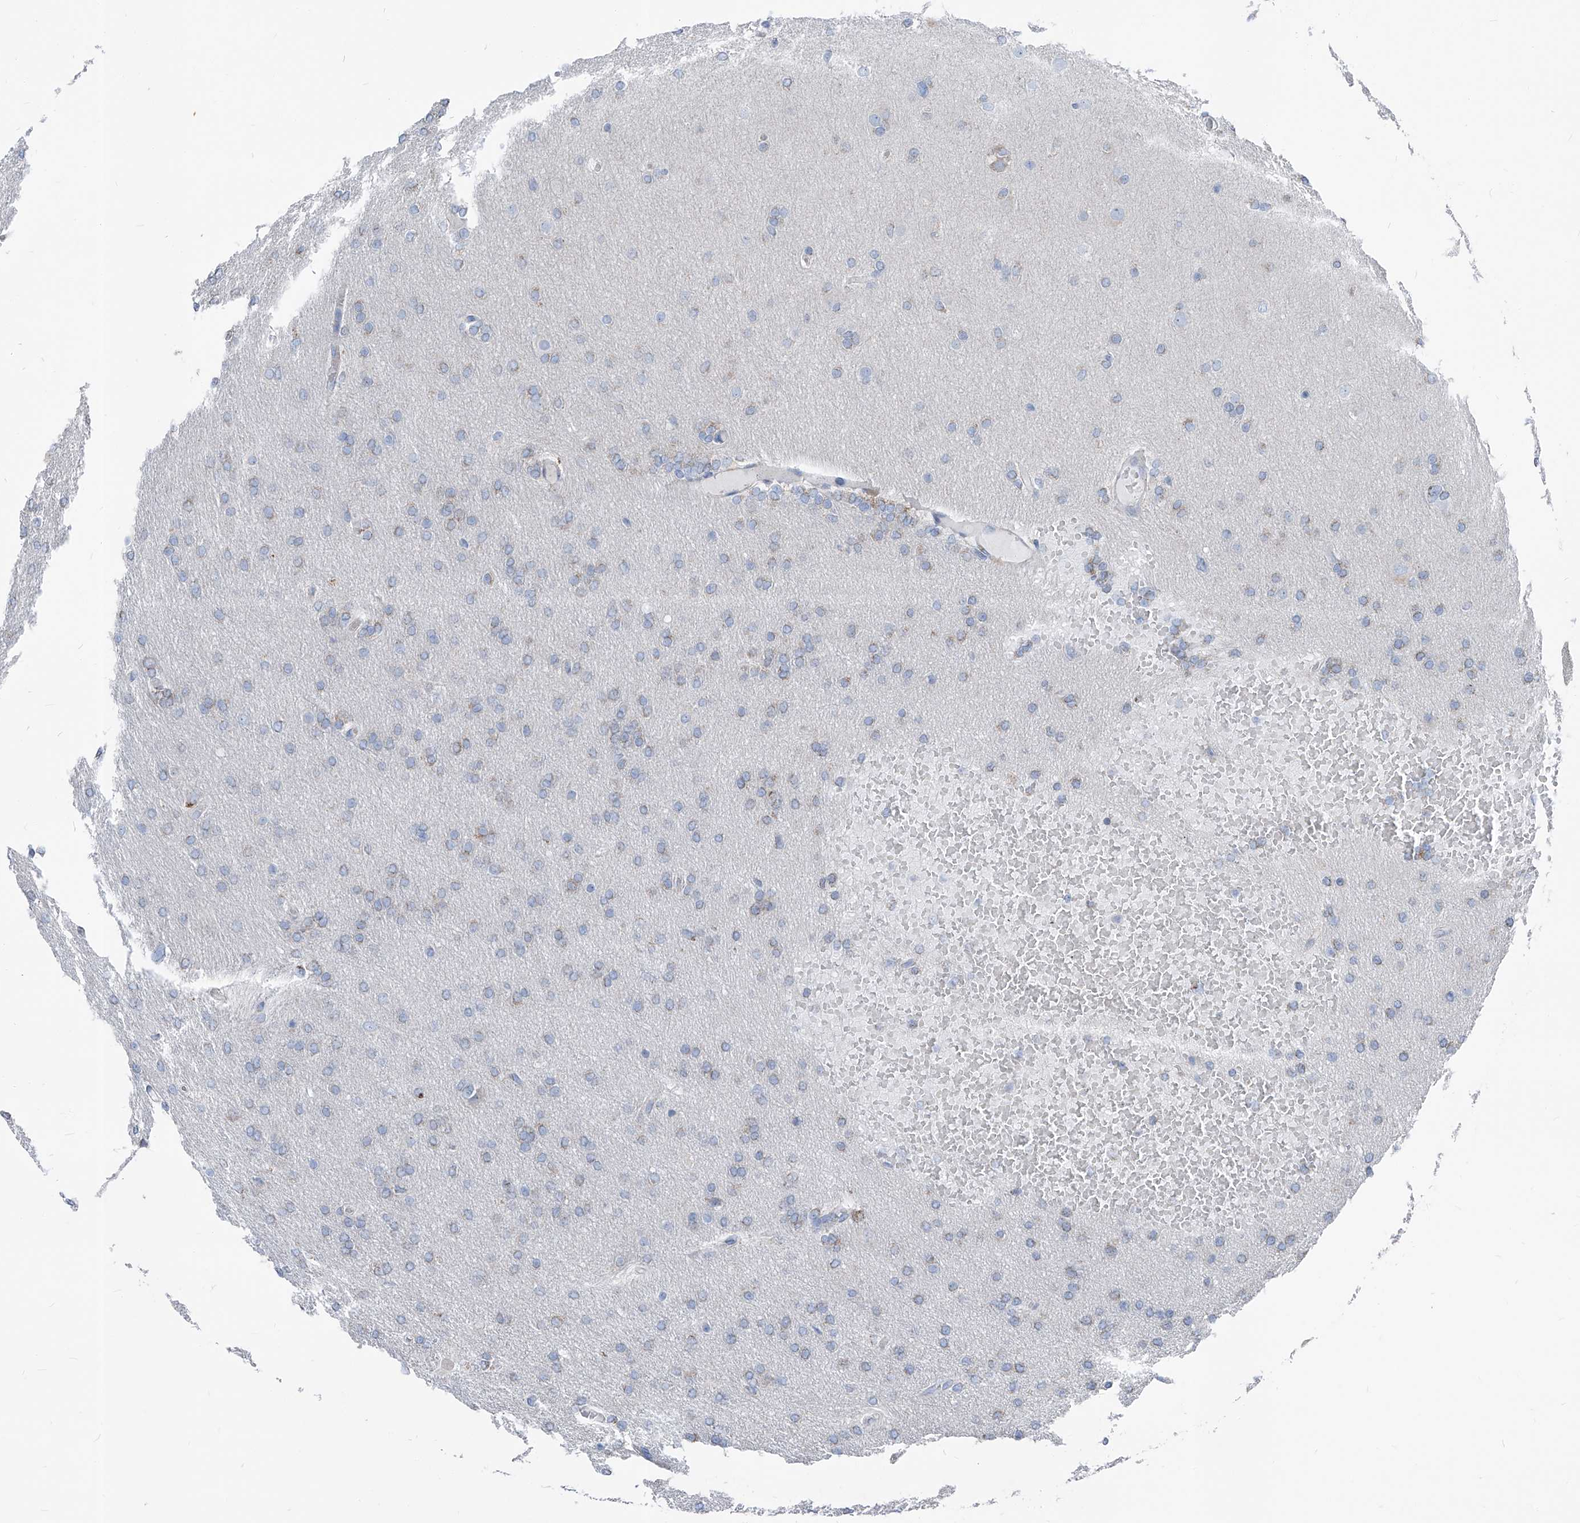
{"staining": {"intensity": "negative", "quantity": "none", "location": "none"}, "tissue": "glioma", "cell_type": "Tumor cells", "image_type": "cancer", "snomed": [{"axis": "morphology", "description": "Glioma, malignant, High grade"}, {"axis": "topography", "description": "Cerebral cortex"}], "caption": "This is a photomicrograph of IHC staining of glioma, which shows no positivity in tumor cells.", "gene": "AGPS", "patient": {"sex": "female", "age": 36}}